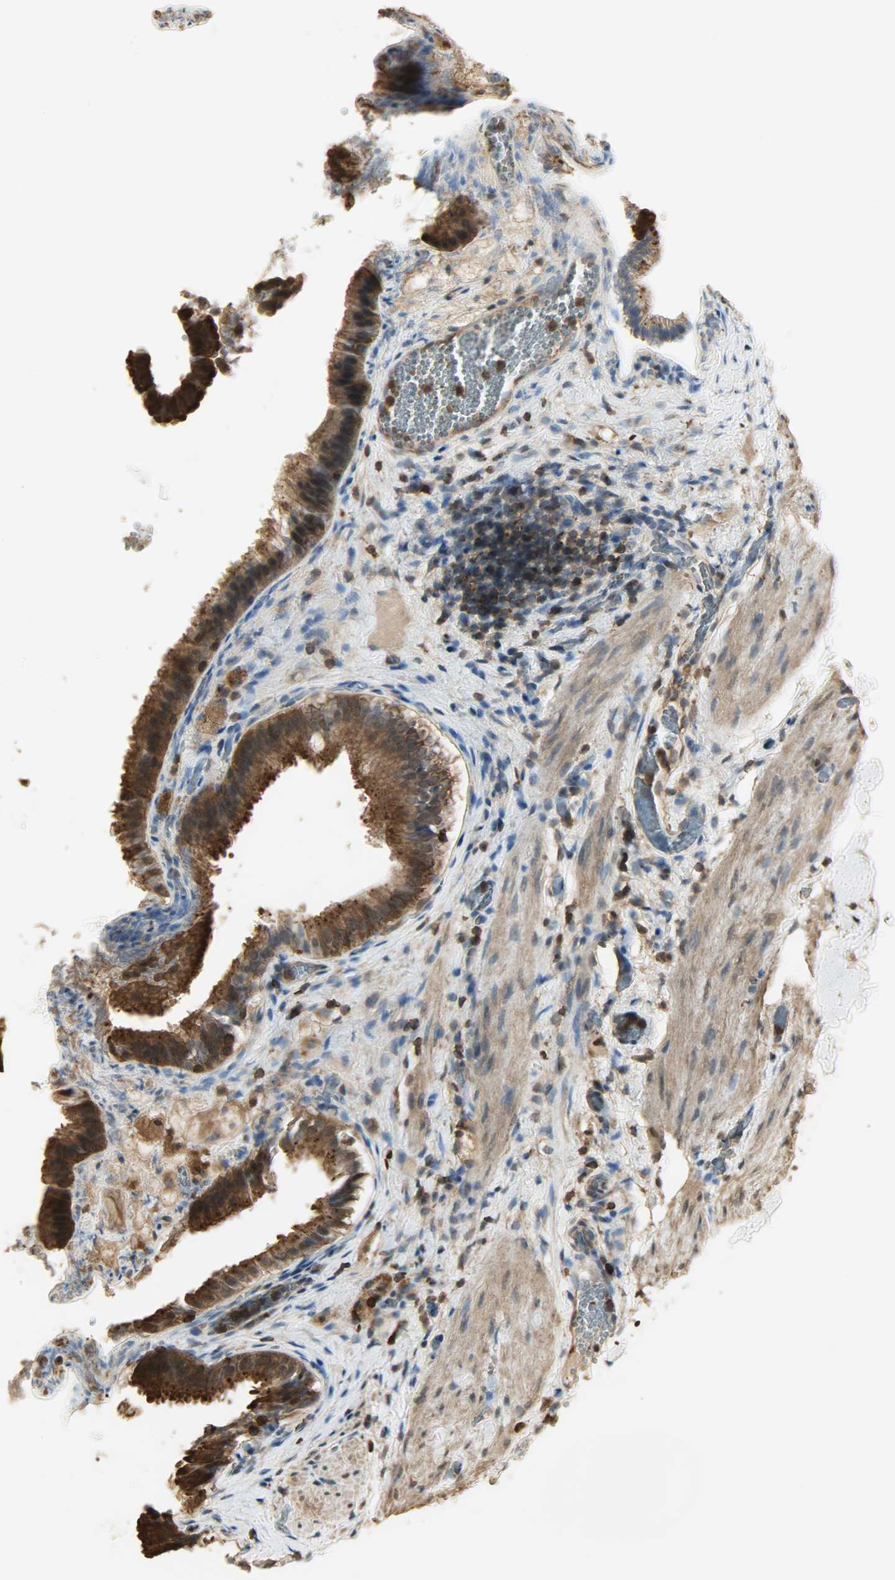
{"staining": {"intensity": "strong", "quantity": ">75%", "location": "cytoplasmic/membranous,nuclear"}, "tissue": "gallbladder", "cell_type": "Glandular cells", "image_type": "normal", "snomed": [{"axis": "morphology", "description": "Normal tissue, NOS"}, {"axis": "topography", "description": "Gallbladder"}], "caption": "Strong cytoplasmic/membranous,nuclear expression for a protein is present in about >75% of glandular cells of normal gallbladder using IHC.", "gene": "YWHAZ", "patient": {"sex": "female", "age": 24}}